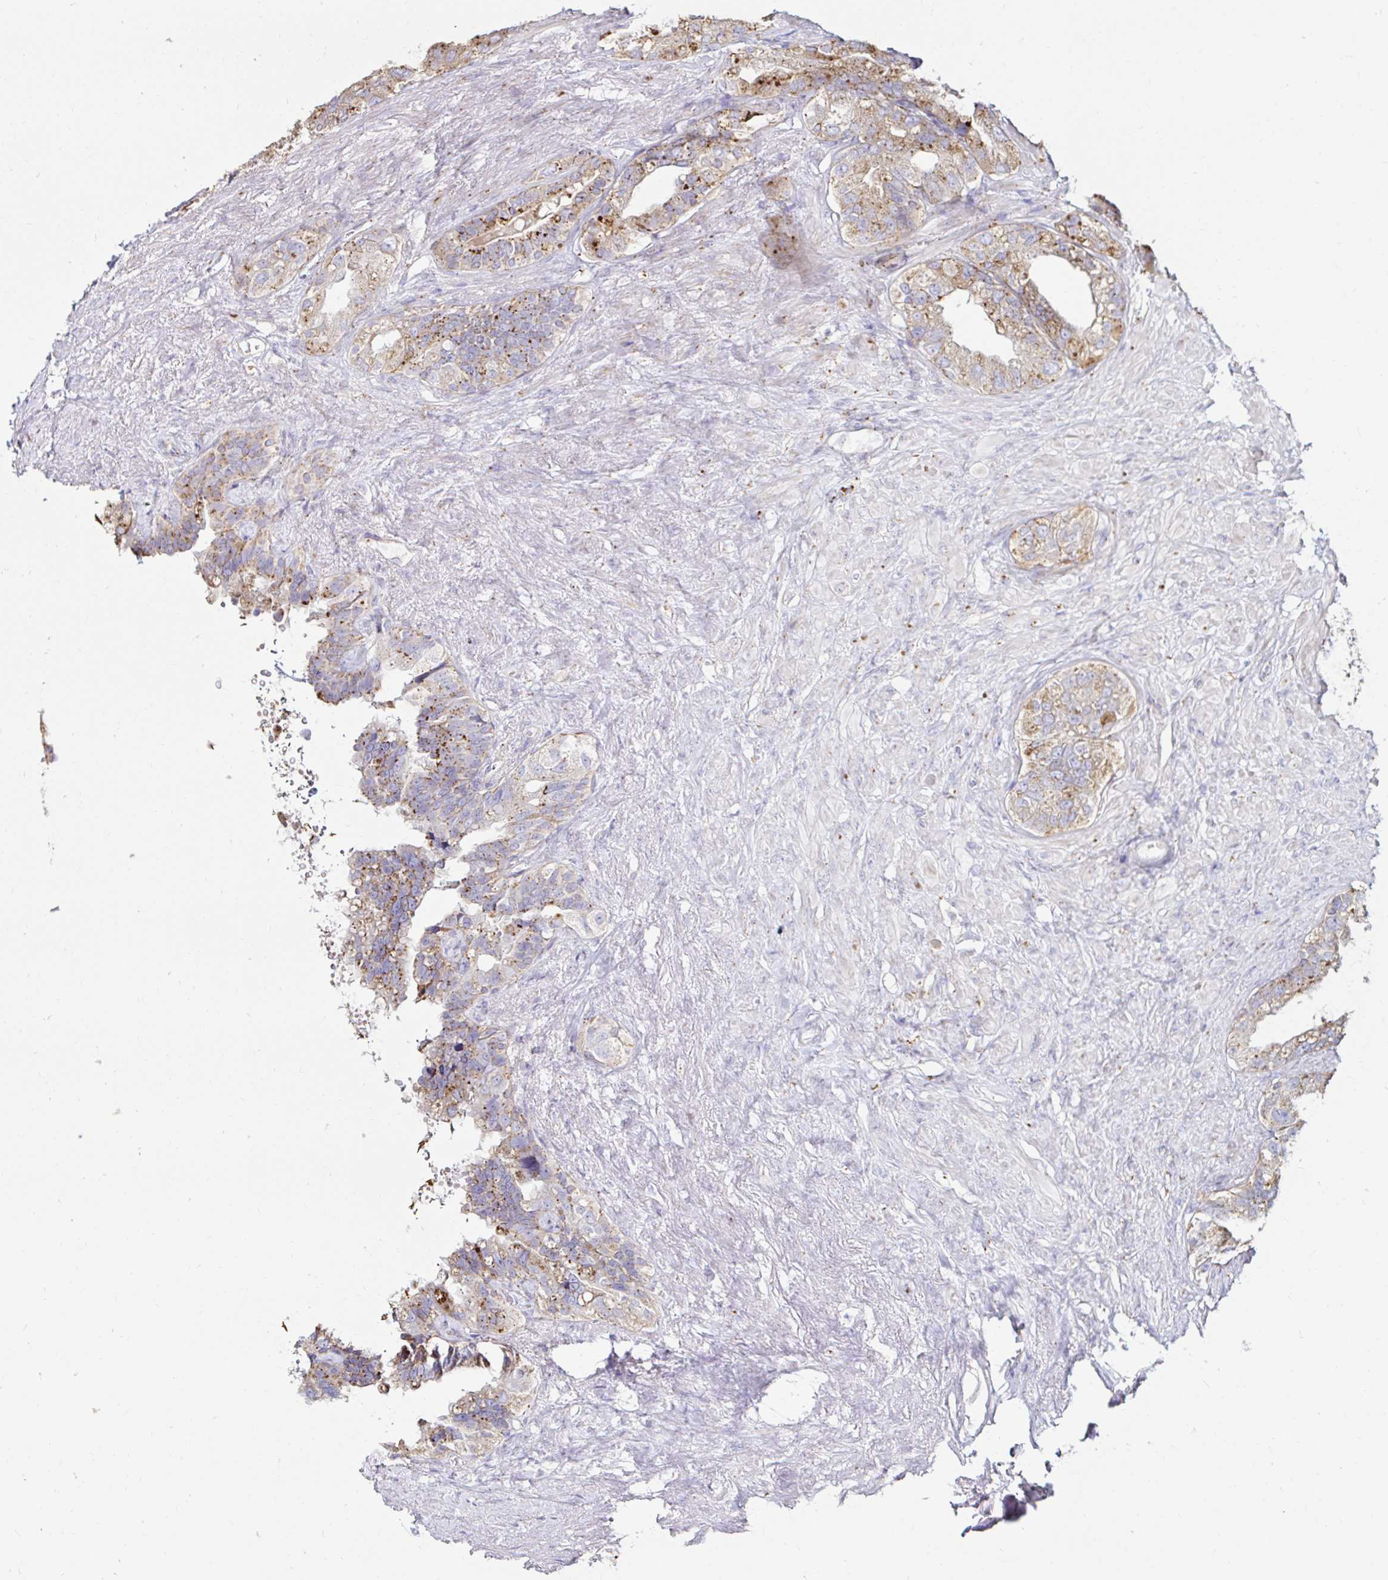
{"staining": {"intensity": "moderate", "quantity": "25%-75%", "location": "cytoplasmic/membranous"}, "tissue": "seminal vesicle", "cell_type": "Glandular cells", "image_type": "normal", "snomed": [{"axis": "morphology", "description": "Normal tissue, NOS"}, {"axis": "topography", "description": "Seminal veicle"}, {"axis": "topography", "description": "Peripheral nerve tissue"}], "caption": "Normal seminal vesicle was stained to show a protein in brown. There is medium levels of moderate cytoplasmic/membranous staining in approximately 25%-75% of glandular cells.", "gene": "GALNS", "patient": {"sex": "male", "age": 76}}